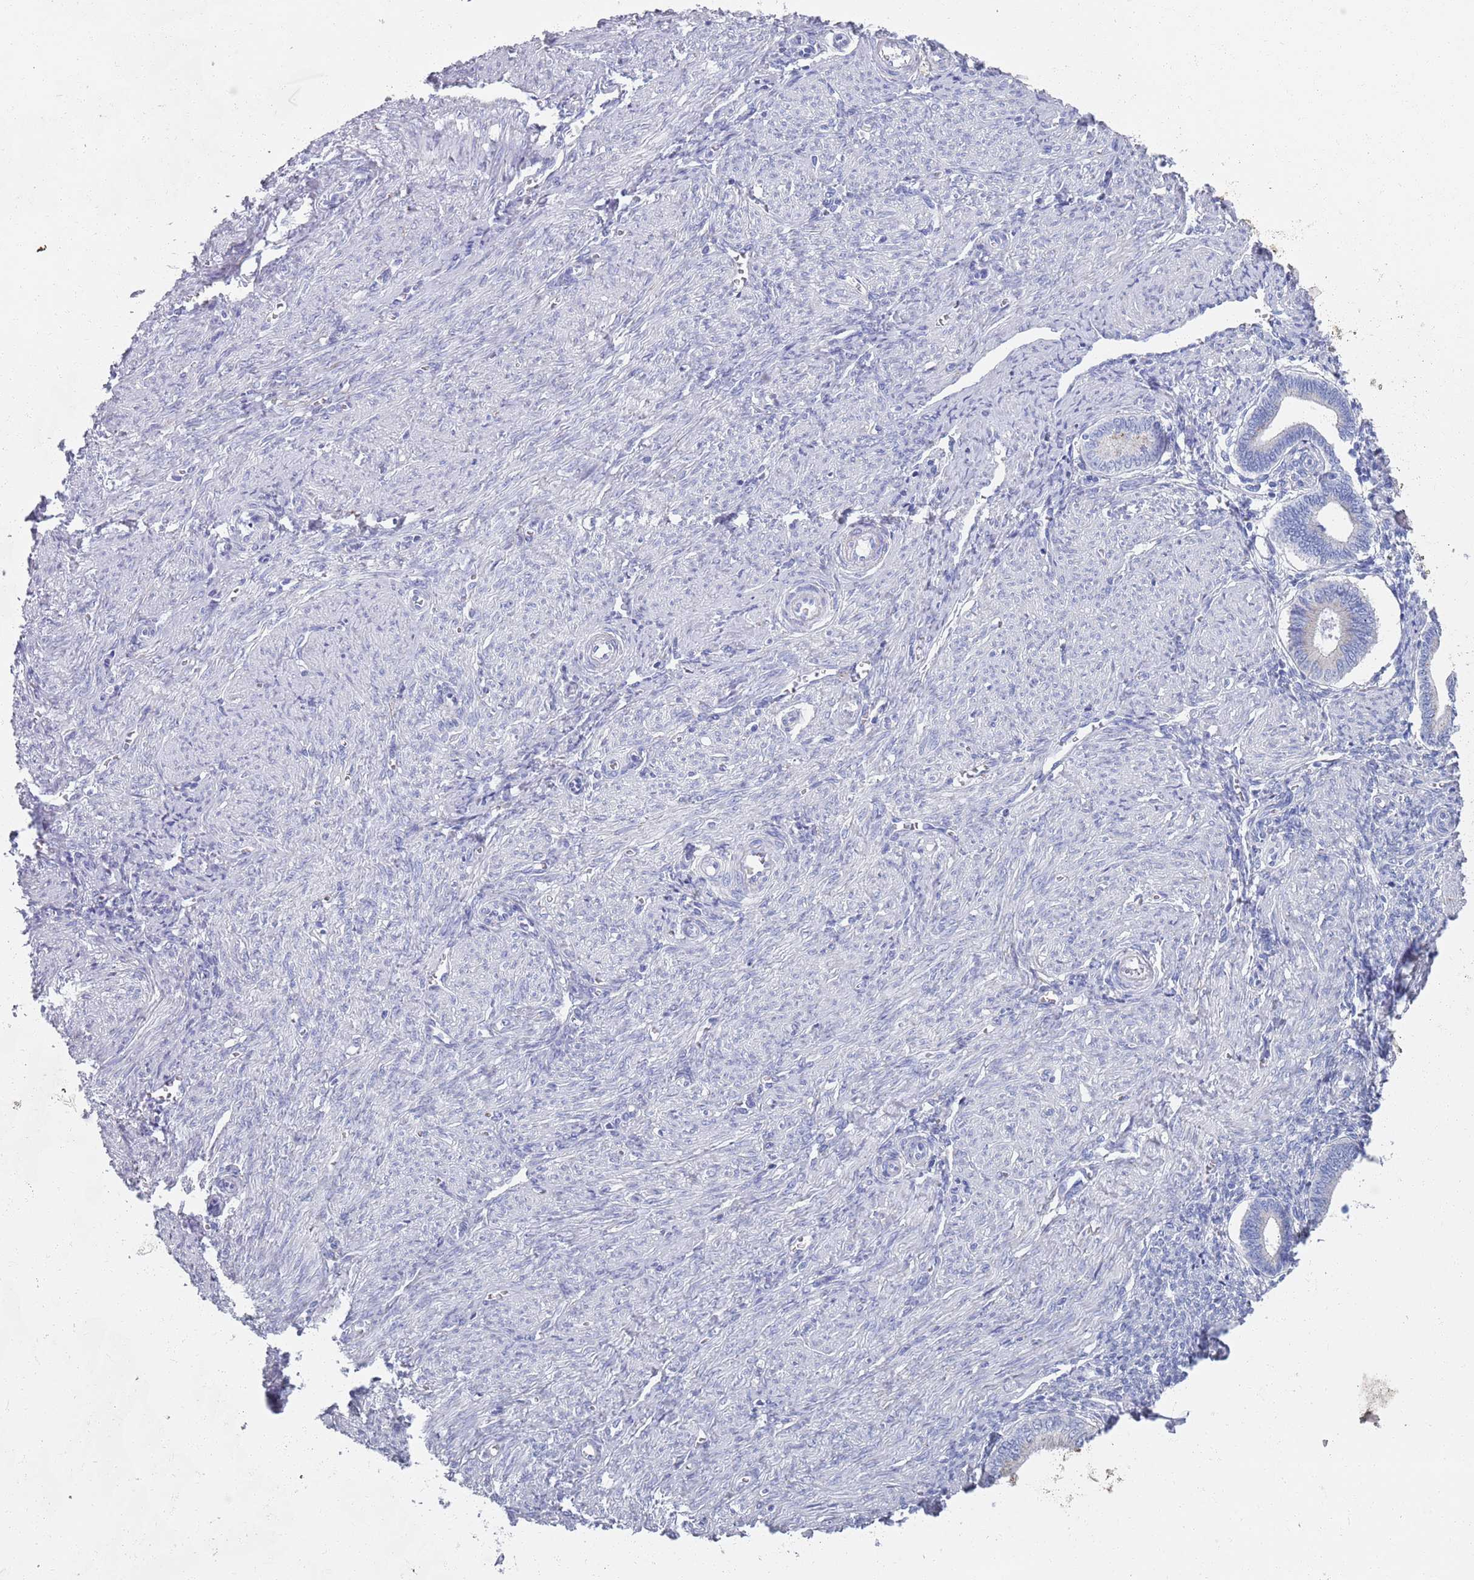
{"staining": {"intensity": "negative", "quantity": "none", "location": "none"}, "tissue": "endometrium", "cell_type": "Cells in endometrial stroma", "image_type": "normal", "snomed": [{"axis": "morphology", "description": "Normal tissue, NOS"}, {"axis": "topography", "description": "Endometrium"}], "caption": "IHC histopathology image of benign endometrium stained for a protein (brown), which reveals no expression in cells in endometrial stroma.", "gene": "PLOD1", "patient": {"sex": "female", "age": 44}}